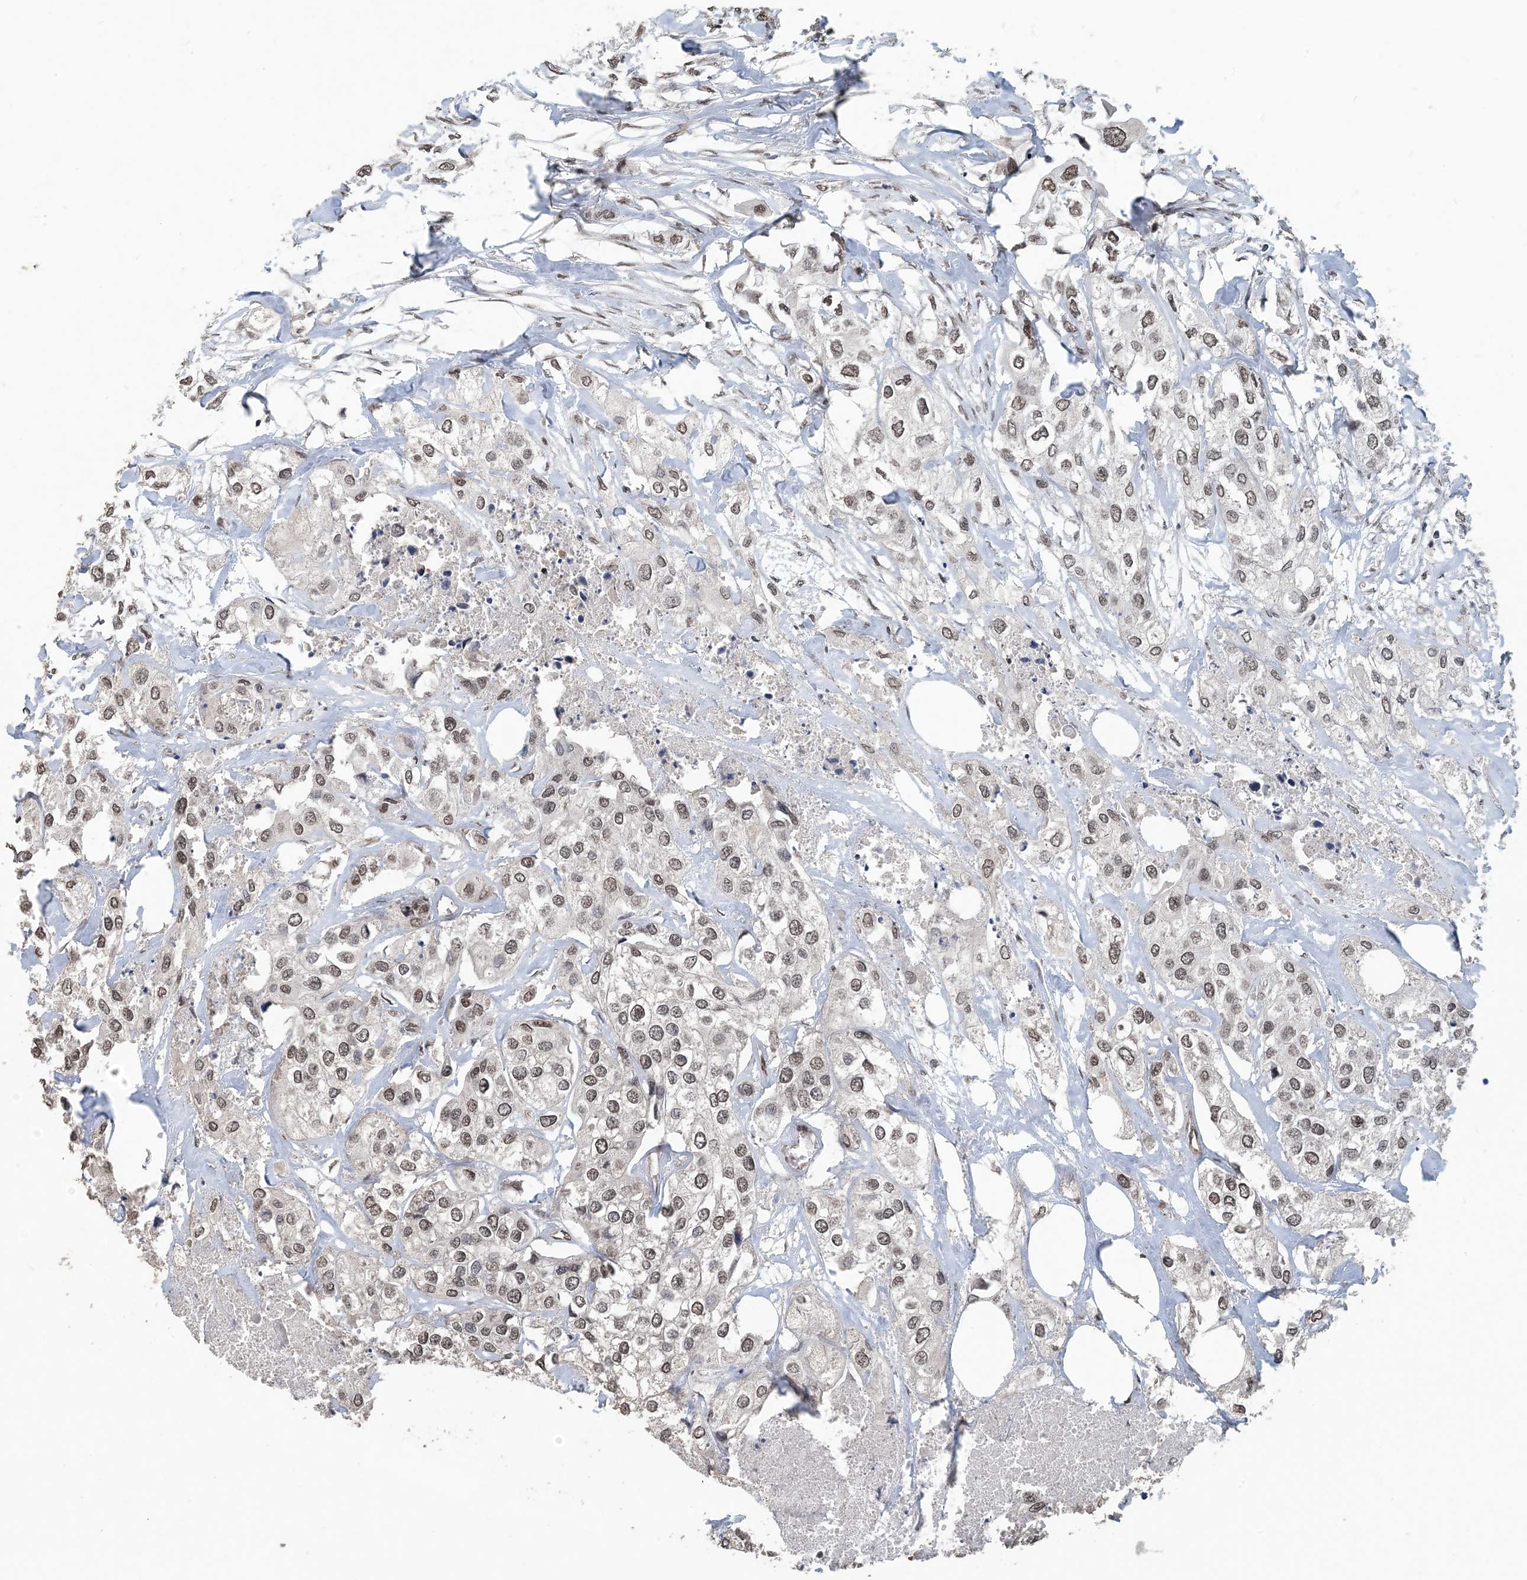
{"staining": {"intensity": "weak", "quantity": ">75%", "location": "nuclear"}, "tissue": "urothelial cancer", "cell_type": "Tumor cells", "image_type": "cancer", "snomed": [{"axis": "morphology", "description": "Urothelial carcinoma, High grade"}, {"axis": "topography", "description": "Urinary bladder"}], "caption": "Urothelial cancer stained with a brown dye reveals weak nuclear positive staining in about >75% of tumor cells.", "gene": "MBD2", "patient": {"sex": "male", "age": 64}}